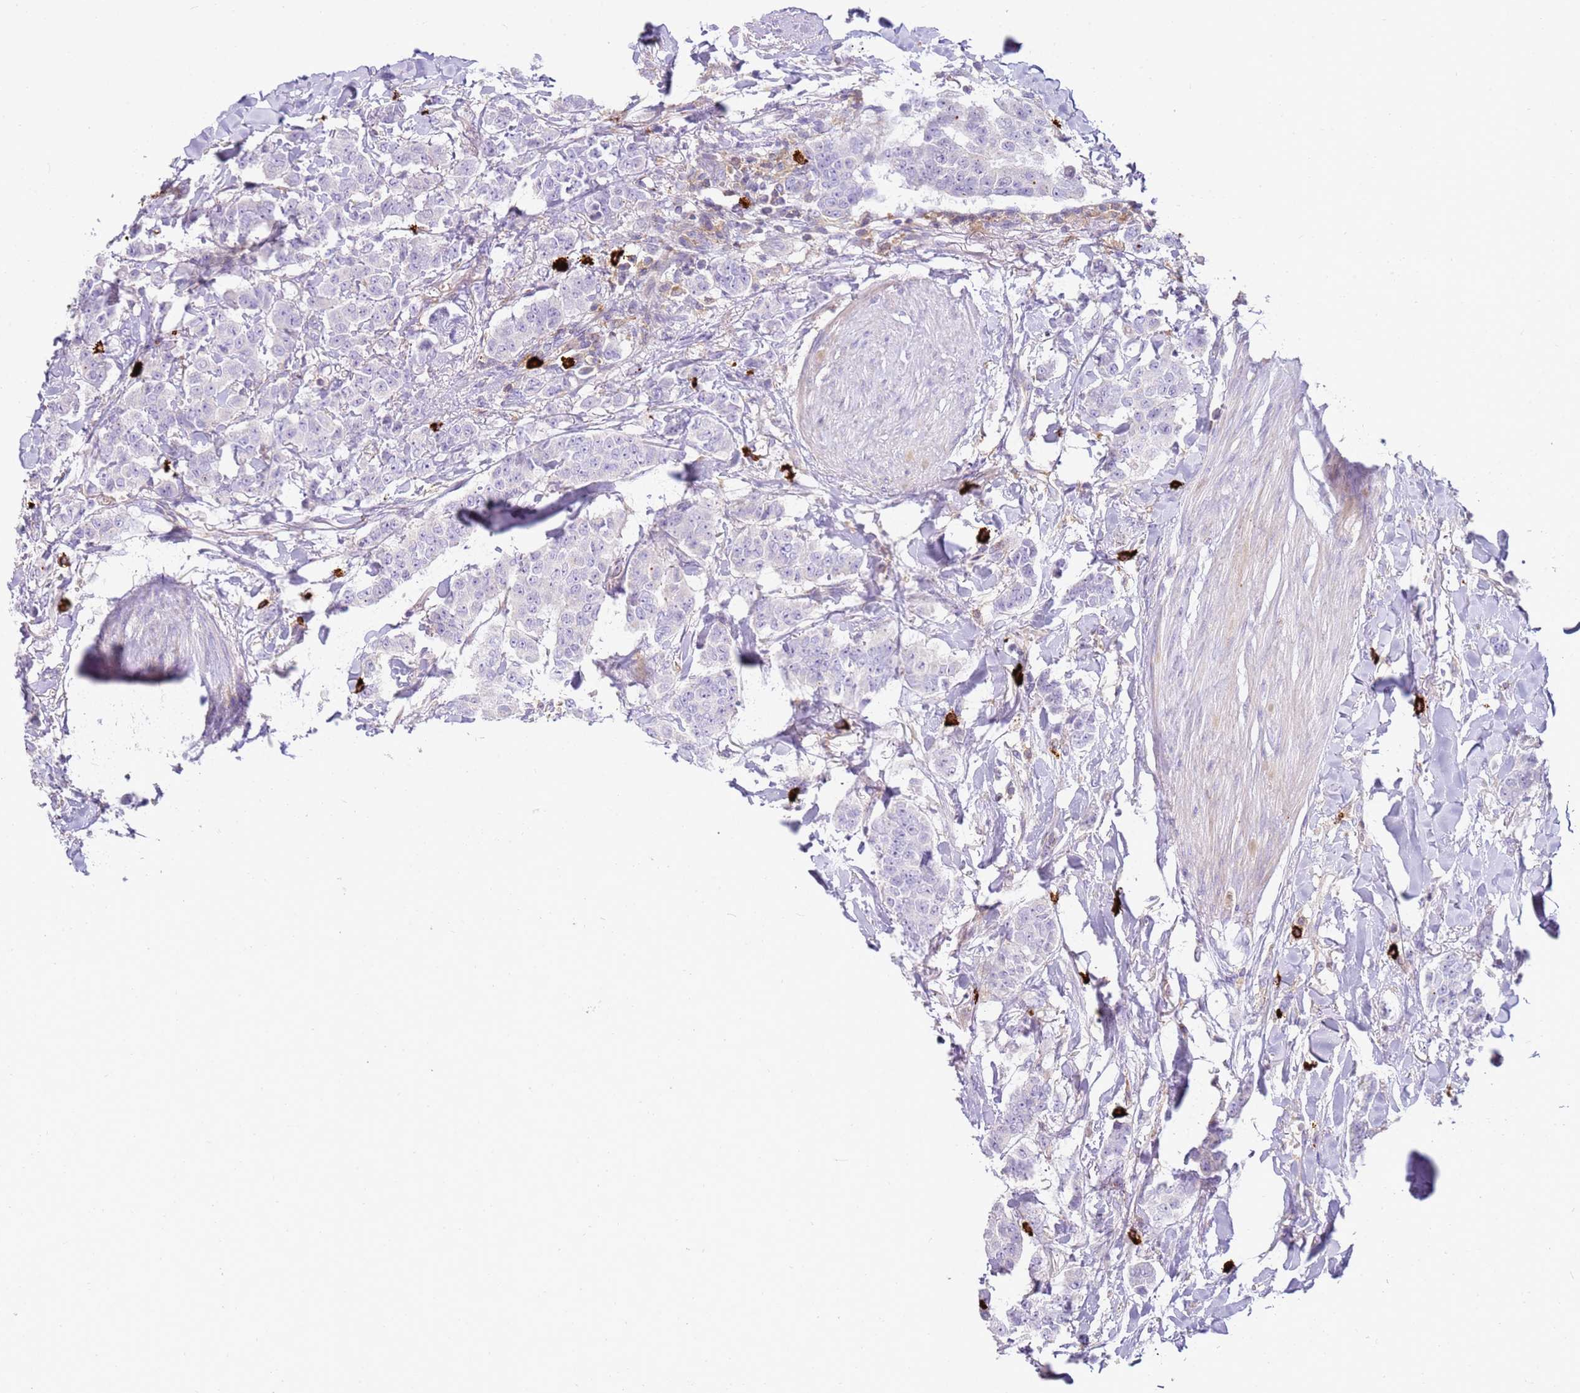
{"staining": {"intensity": "negative", "quantity": "none", "location": "none"}, "tissue": "breast cancer", "cell_type": "Tumor cells", "image_type": "cancer", "snomed": [{"axis": "morphology", "description": "Duct carcinoma"}, {"axis": "topography", "description": "Breast"}], "caption": "IHC micrograph of breast cancer stained for a protein (brown), which demonstrates no staining in tumor cells.", "gene": "FPR1", "patient": {"sex": "female", "age": 40}}